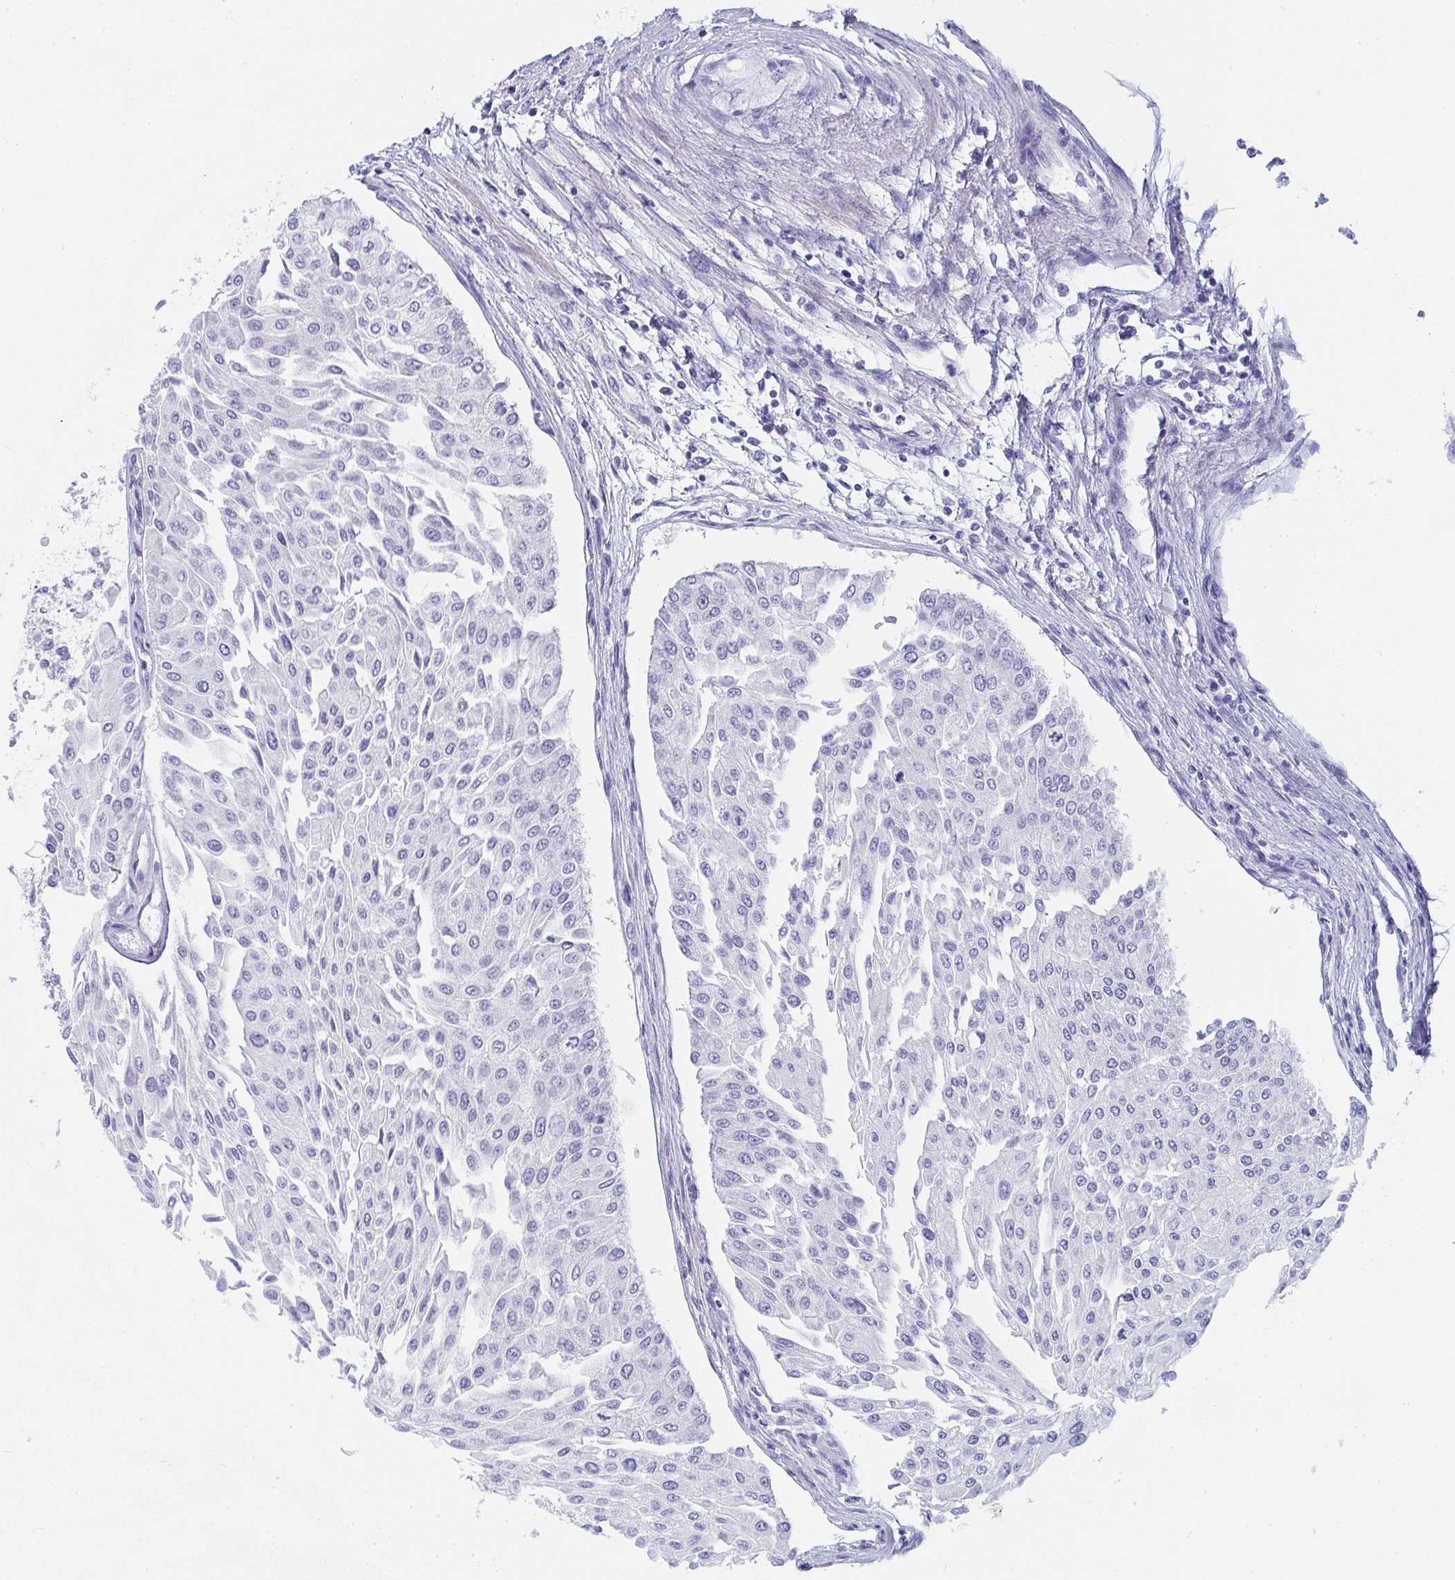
{"staining": {"intensity": "negative", "quantity": "none", "location": "none"}, "tissue": "urothelial cancer", "cell_type": "Tumor cells", "image_type": "cancer", "snomed": [{"axis": "morphology", "description": "Urothelial carcinoma, NOS"}, {"axis": "topography", "description": "Urinary bladder"}], "caption": "IHC of transitional cell carcinoma exhibits no staining in tumor cells. (DAB (3,3'-diaminobenzidine) immunohistochemistry (IHC) with hematoxylin counter stain).", "gene": "PRND", "patient": {"sex": "male", "age": 67}}